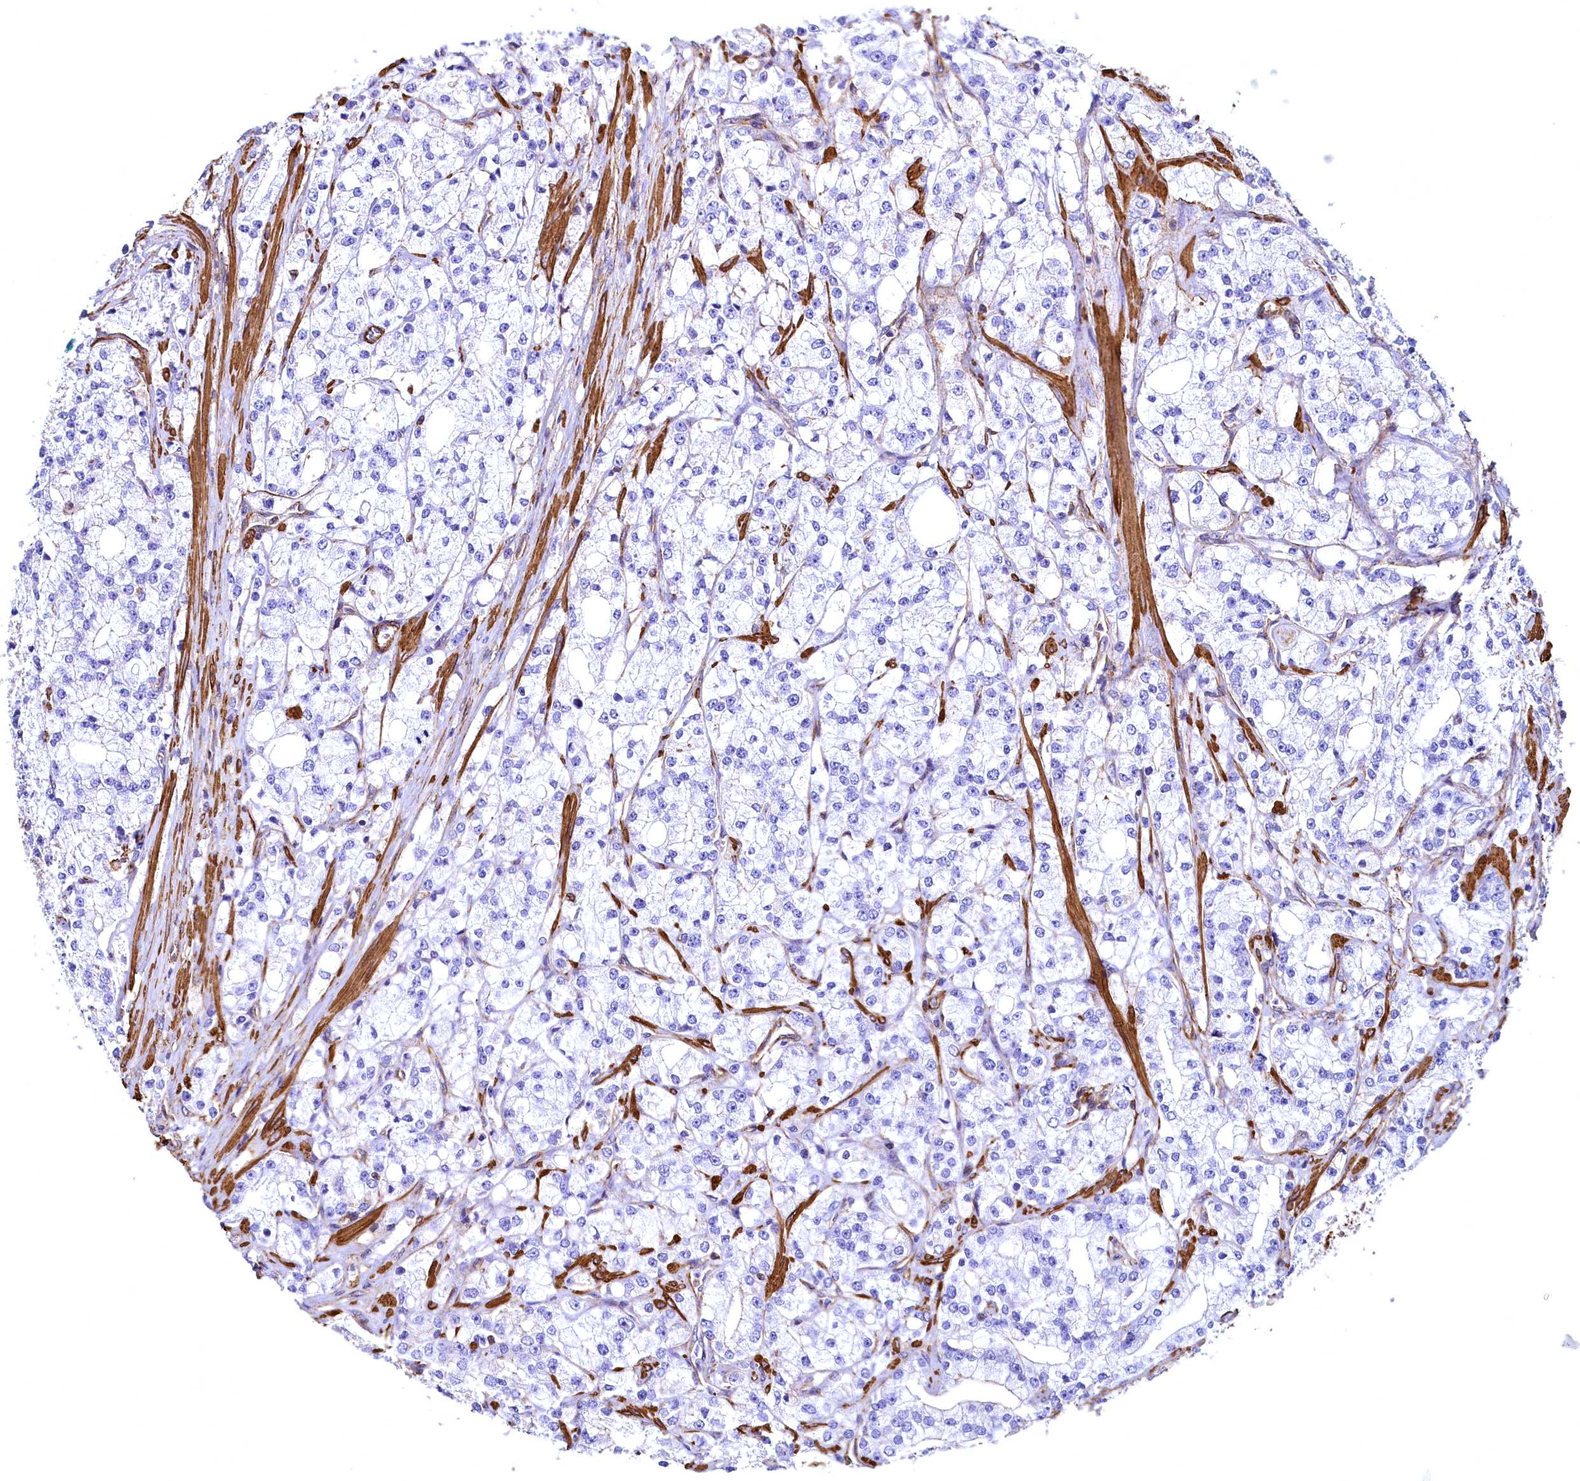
{"staining": {"intensity": "negative", "quantity": "none", "location": "none"}, "tissue": "prostate cancer", "cell_type": "Tumor cells", "image_type": "cancer", "snomed": [{"axis": "morphology", "description": "Adenocarcinoma, High grade"}, {"axis": "topography", "description": "Prostate"}], "caption": "This is a histopathology image of immunohistochemistry staining of prostate cancer (adenocarcinoma (high-grade)), which shows no staining in tumor cells.", "gene": "THBS1", "patient": {"sex": "male", "age": 64}}